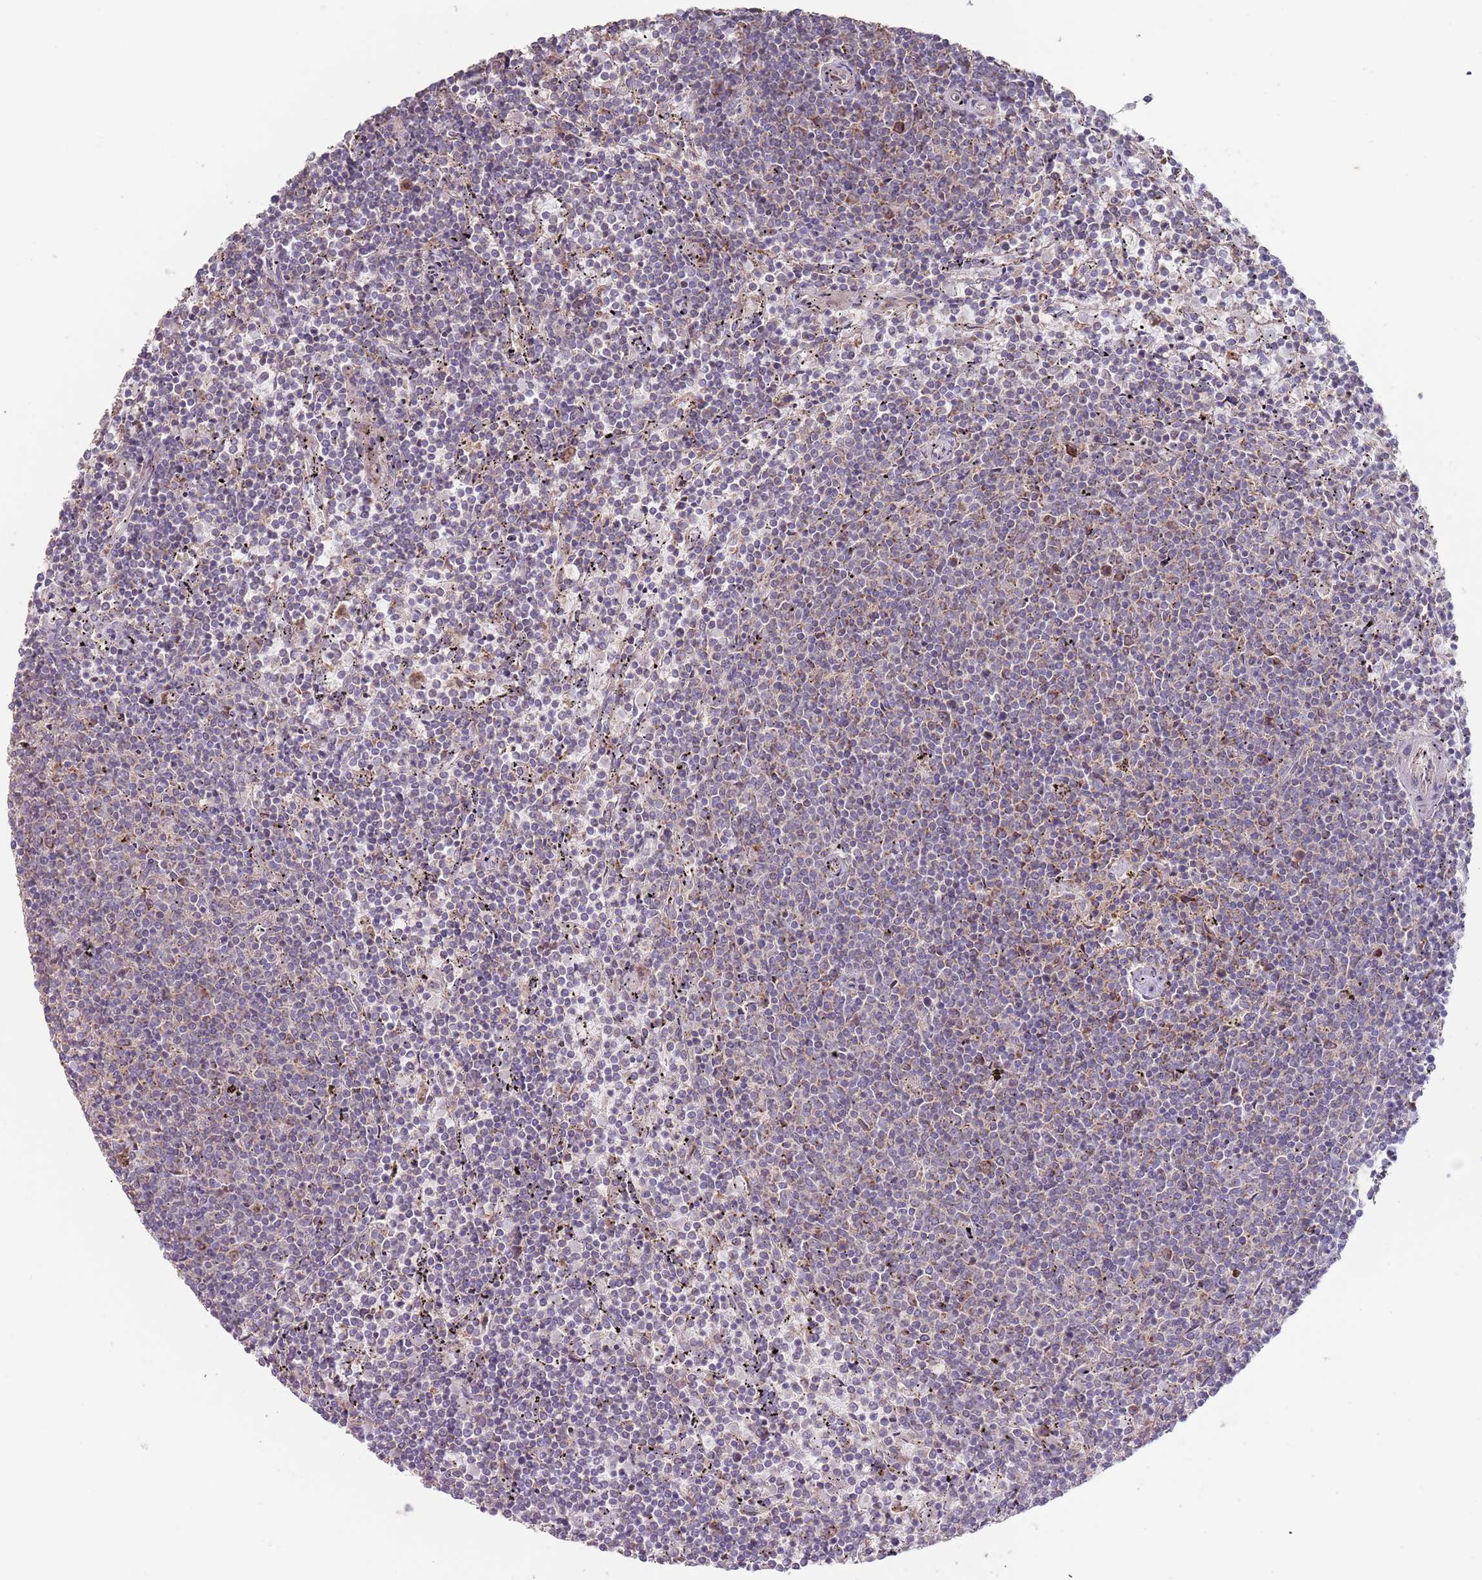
{"staining": {"intensity": "negative", "quantity": "none", "location": "none"}, "tissue": "lymphoma", "cell_type": "Tumor cells", "image_type": "cancer", "snomed": [{"axis": "morphology", "description": "Malignant lymphoma, non-Hodgkin's type, Low grade"}, {"axis": "topography", "description": "Spleen"}], "caption": "Immunohistochemistry (IHC) image of neoplastic tissue: lymphoma stained with DAB demonstrates no significant protein positivity in tumor cells.", "gene": "ABCC10", "patient": {"sex": "female", "age": 50}}